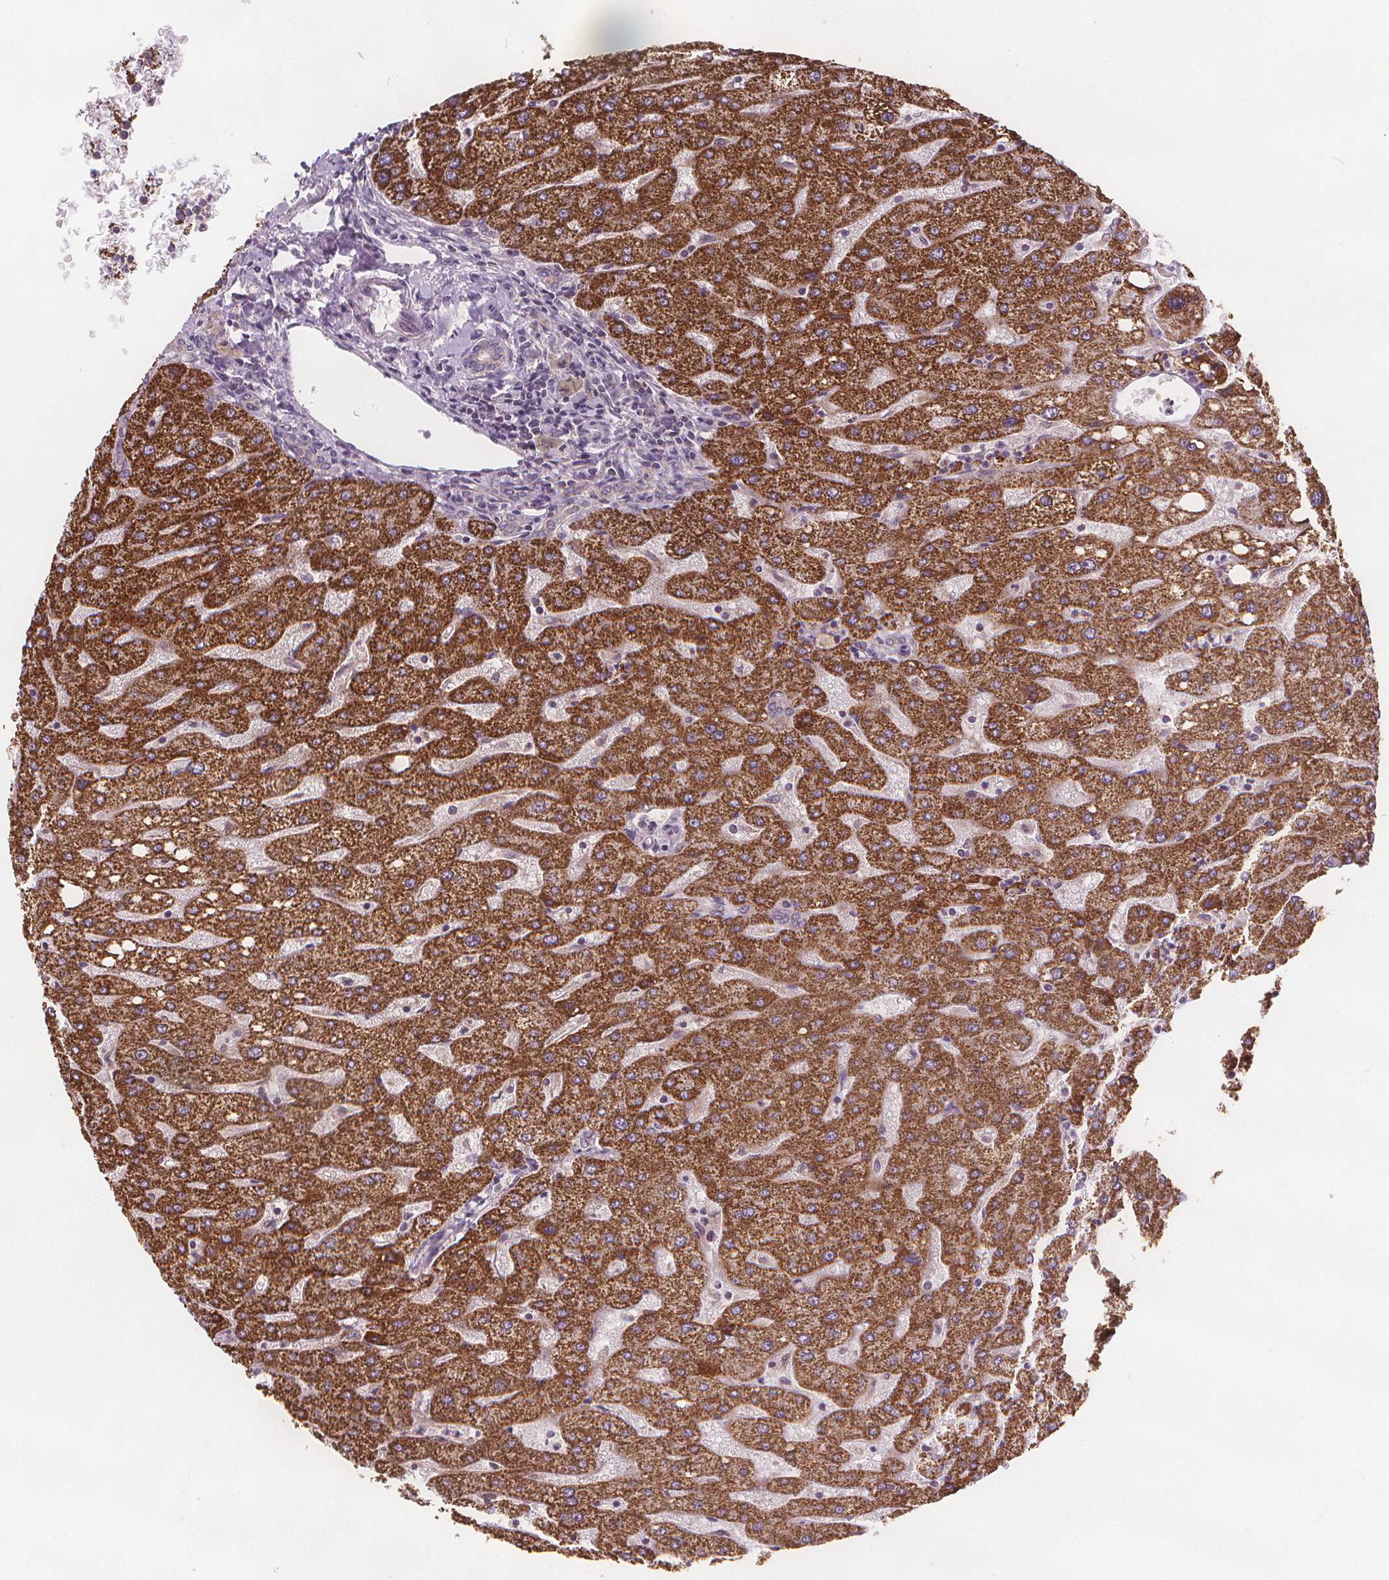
{"staining": {"intensity": "negative", "quantity": "none", "location": "none"}, "tissue": "liver", "cell_type": "Cholangiocytes", "image_type": "normal", "snomed": [{"axis": "morphology", "description": "Normal tissue, NOS"}, {"axis": "topography", "description": "Liver"}], "caption": "This histopathology image is of unremarkable liver stained with immunohistochemistry to label a protein in brown with the nuclei are counter-stained blue. There is no positivity in cholangiocytes.", "gene": "RAB20", "patient": {"sex": "male", "age": 67}}